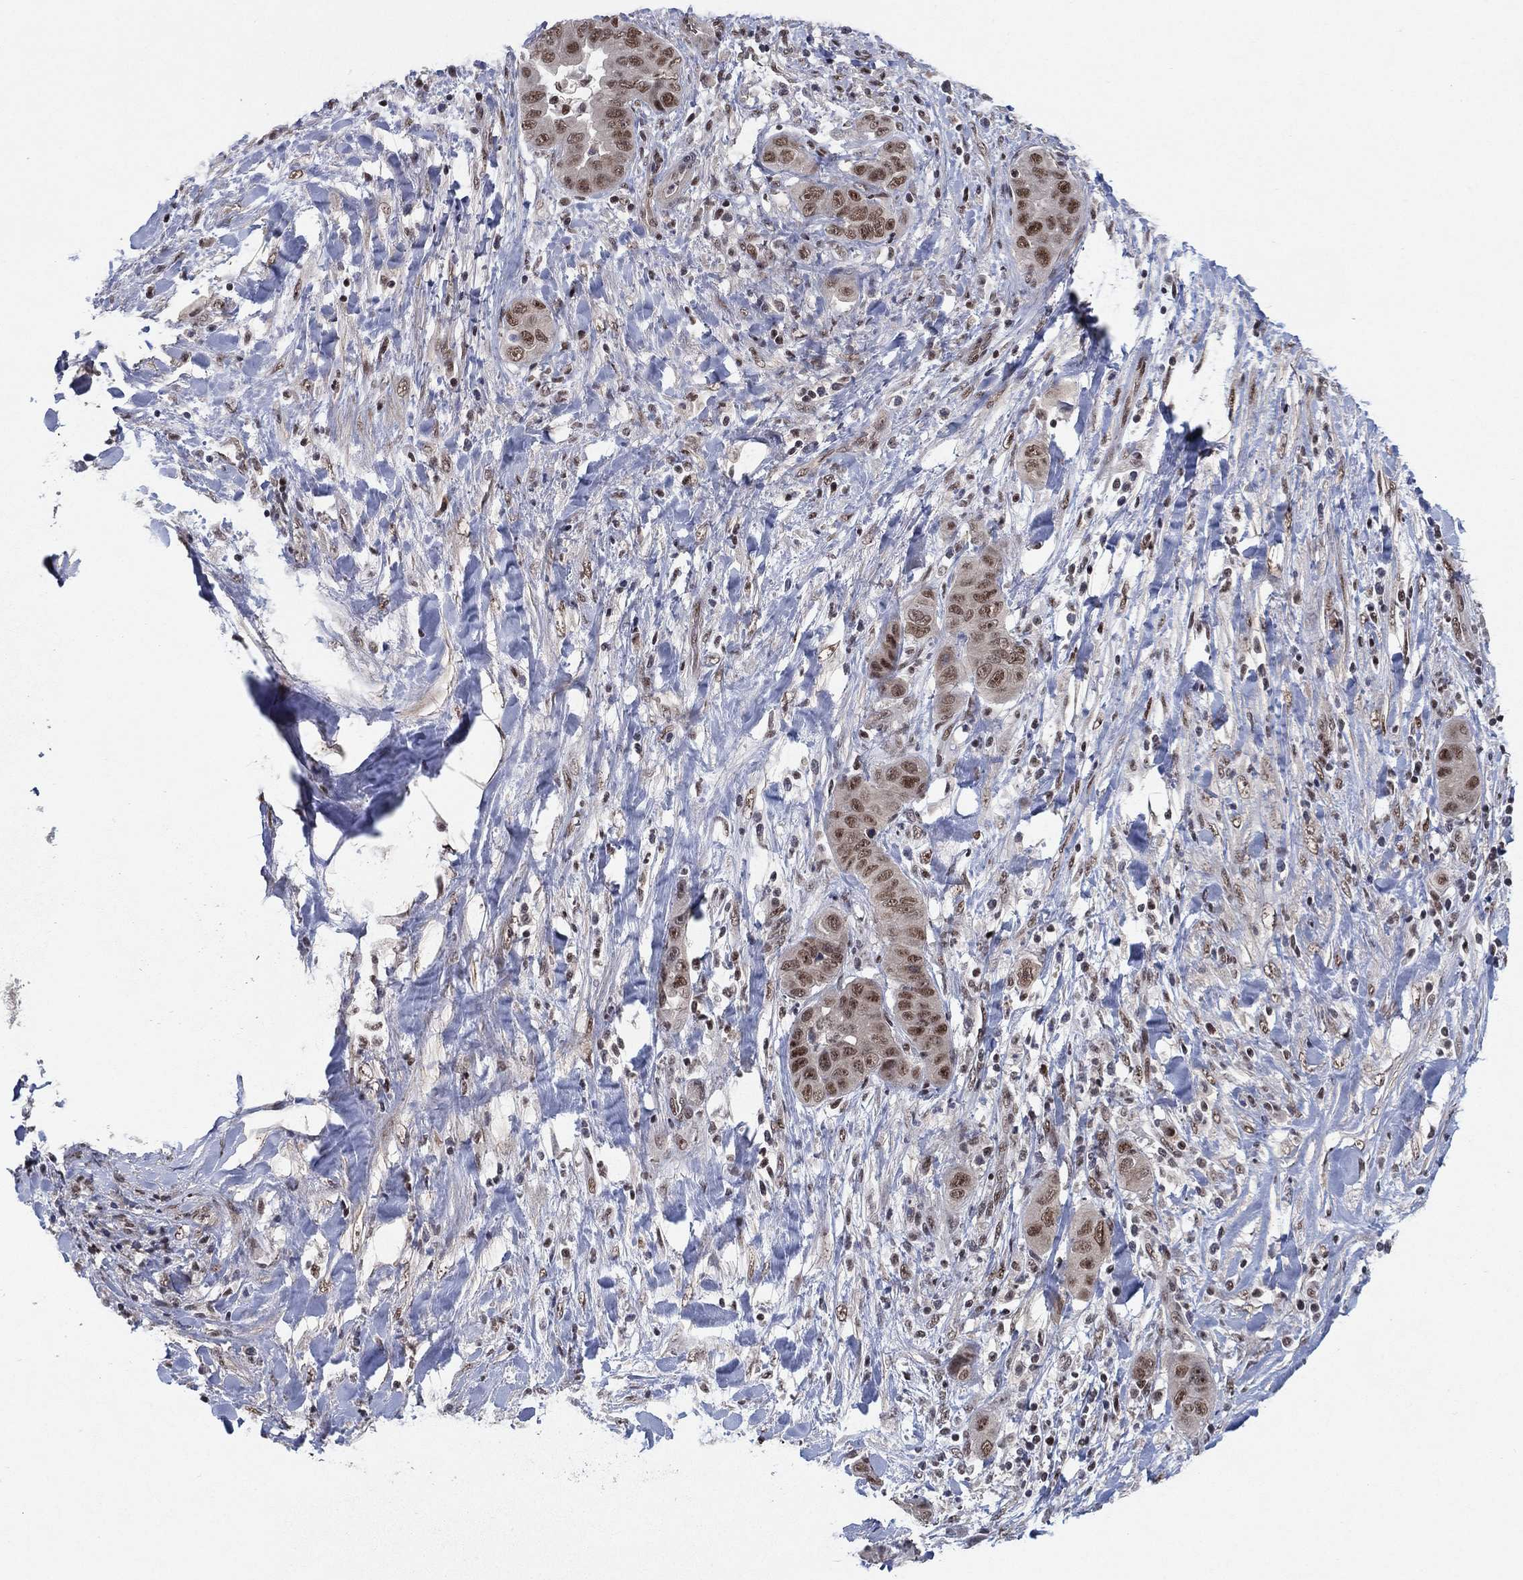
{"staining": {"intensity": "moderate", "quantity": "25%-75%", "location": "nuclear"}, "tissue": "liver cancer", "cell_type": "Tumor cells", "image_type": "cancer", "snomed": [{"axis": "morphology", "description": "Cholangiocarcinoma"}, {"axis": "topography", "description": "Liver"}], "caption": "The micrograph reveals staining of cholangiocarcinoma (liver), revealing moderate nuclear protein positivity (brown color) within tumor cells.", "gene": "DGCR8", "patient": {"sex": "female", "age": 52}}